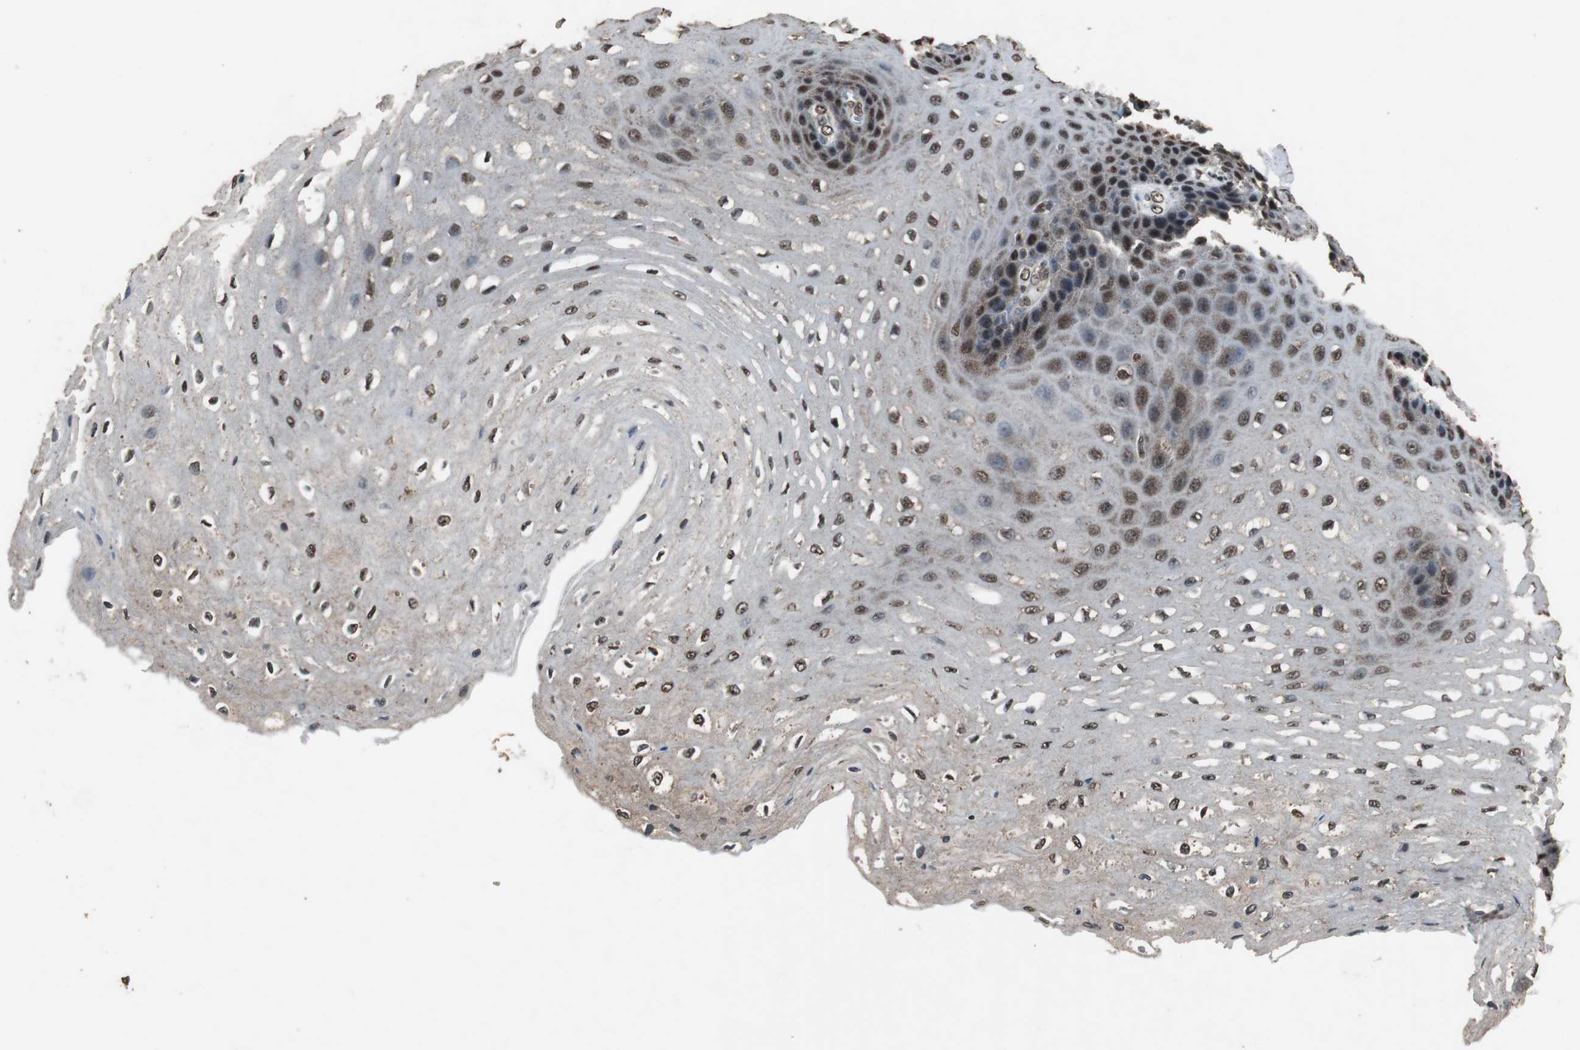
{"staining": {"intensity": "moderate", "quantity": ">75%", "location": "cytoplasmic/membranous,nuclear"}, "tissue": "esophagus", "cell_type": "Squamous epithelial cells", "image_type": "normal", "snomed": [{"axis": "morphology", "description": "Normal tissue, NOS"}, {"axis": "topography", "description": "Esophagus"}], "caption": "This photomicrograph shows immunohistochemistry staining of unremarkable human esophagus, with medium moderate cytoplasmic/membranous,nuclear staining in about >75% of squamous epithelial cells.", "gene": "PPP1R13B", "patient": {"sex": "female", "age": 72}}